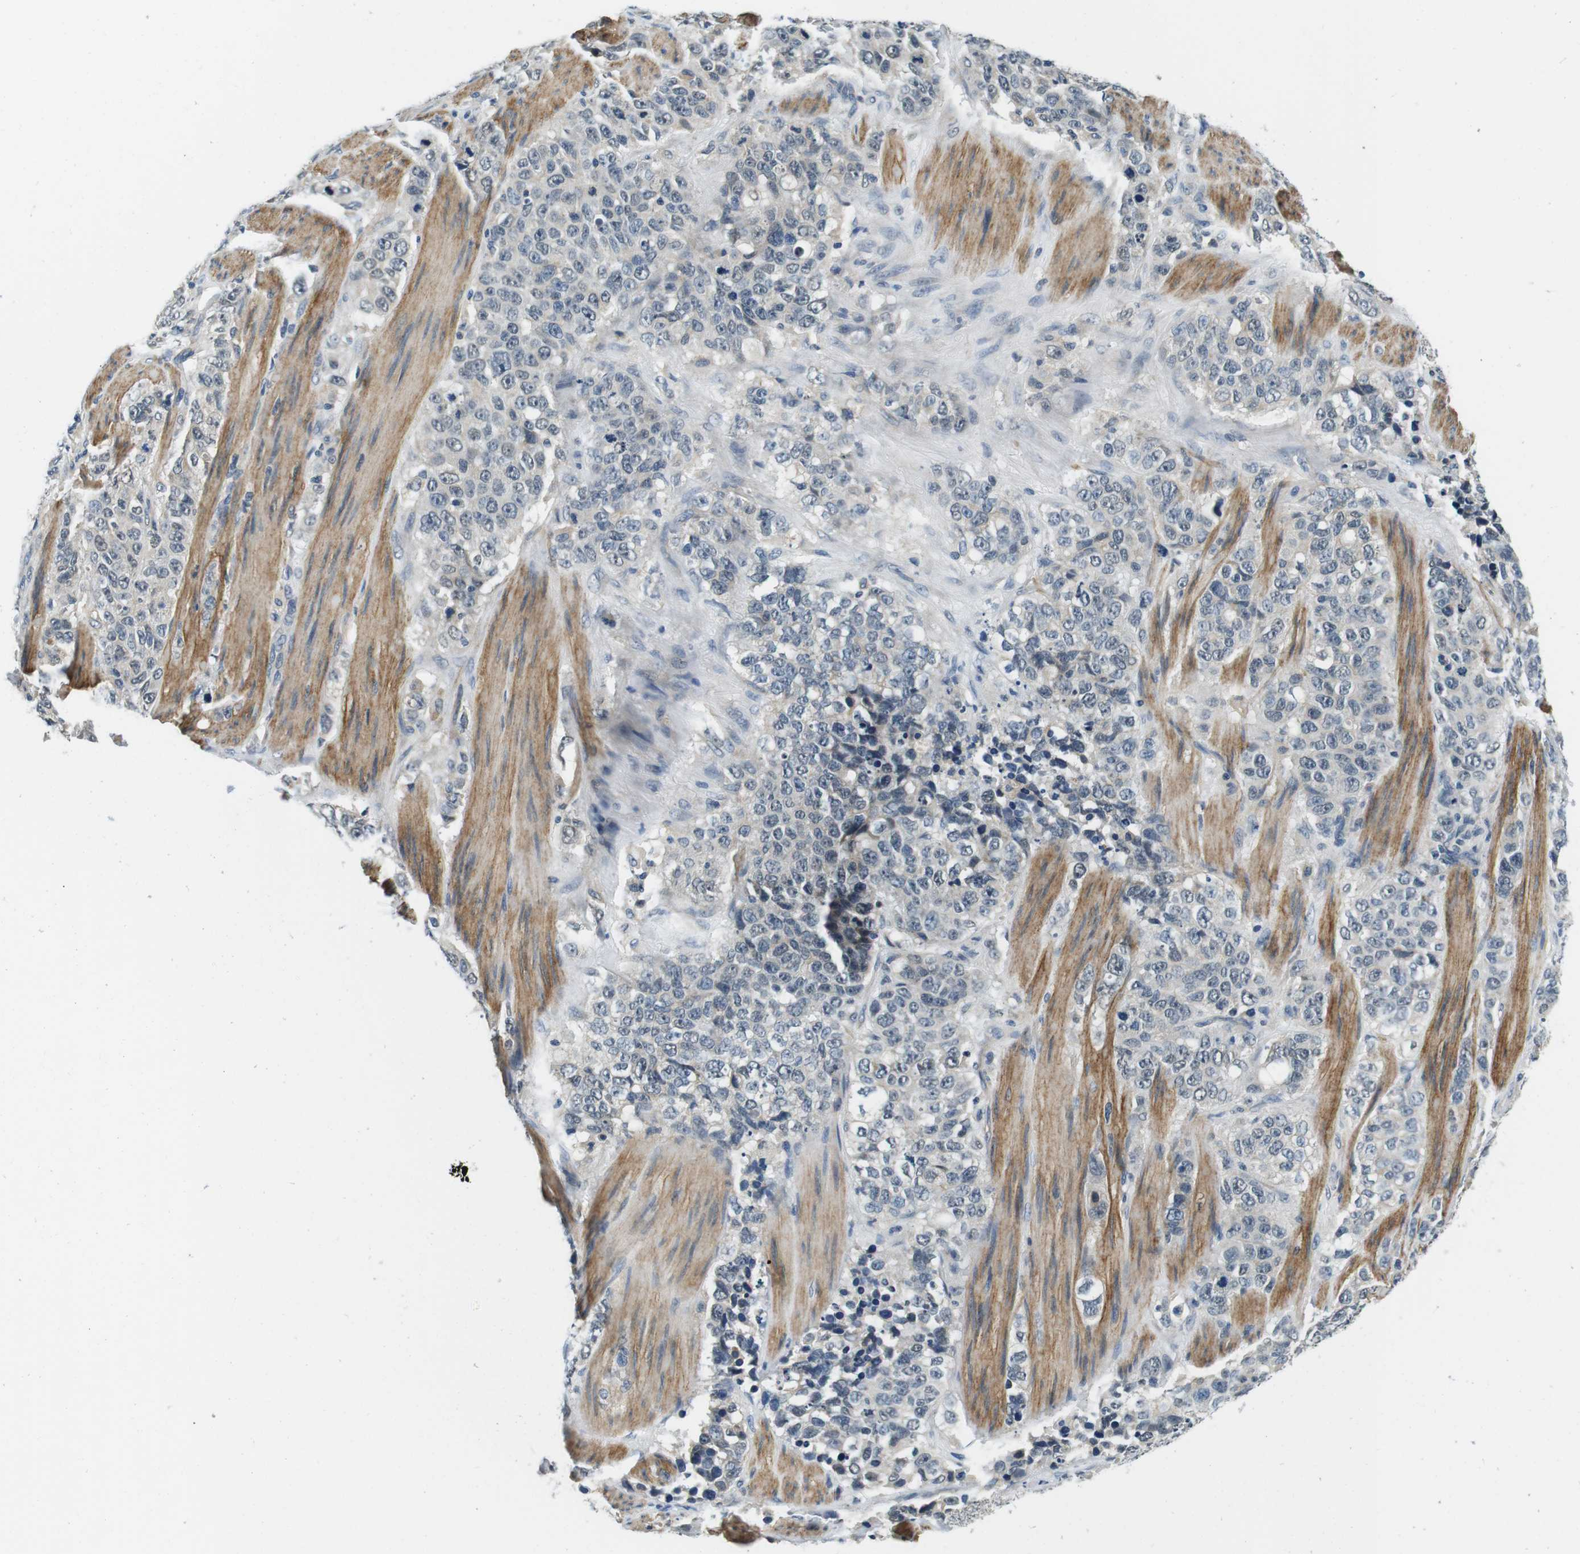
{"staining": {"intensity": "negative", "quantity": "none", "location": "none"}, "tissue": "stomach cancer", "cell_type": "Tumor cells", "image_type": "cancer", "snomed": [{"axis": "morphology", "description": "Adenocarcinoma, NOS"}, {"axis": "topography", "description": "Stomach"}], "caption": "Protein analysis of stomach adenocarcinoma demonstrates no significant positivity in tumor cells.", "gene": "DTNA", "patient": {"sex": "male", "age": 48}}